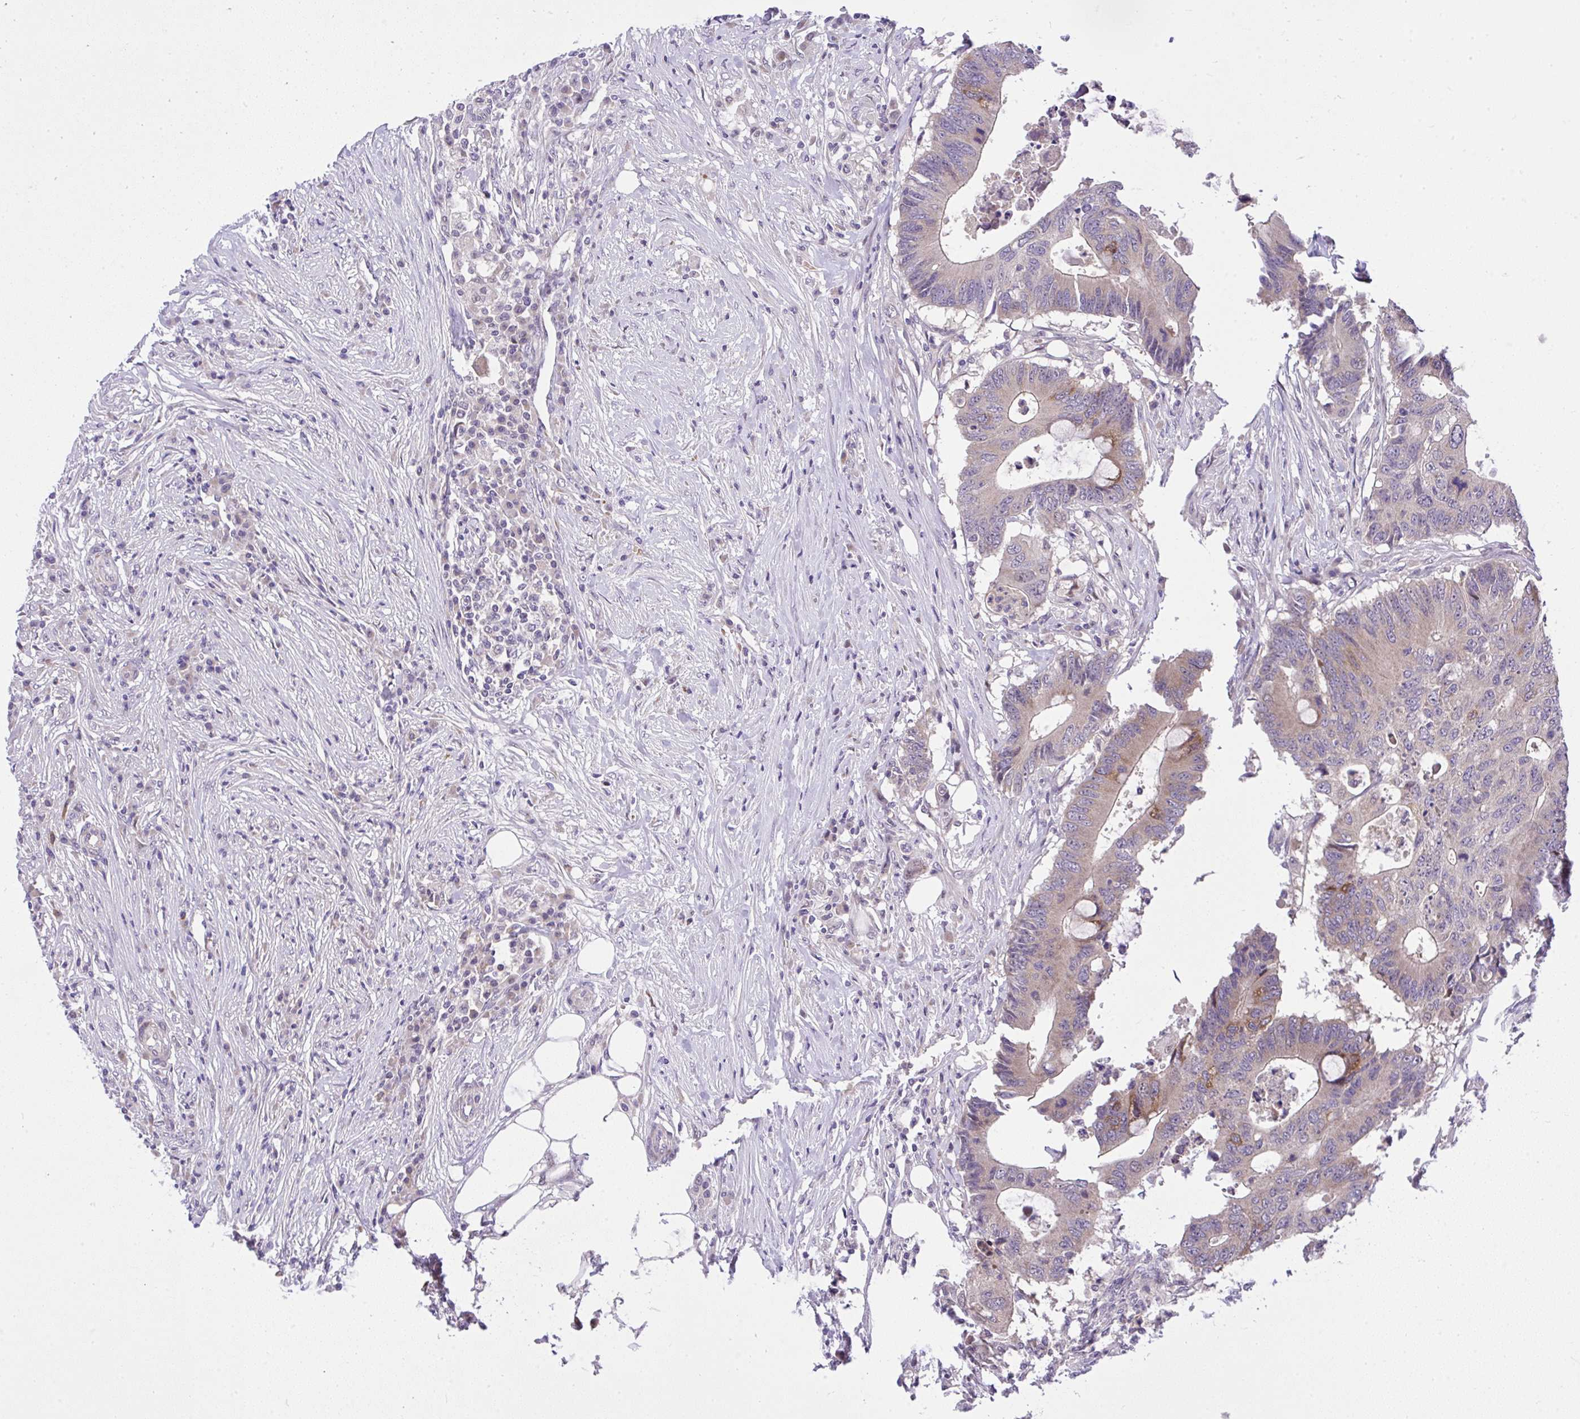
{"staining": {"intensity": "weak", "quantity": ">75%", "location": "cytoplasmic/membranous"}, "tissue": "colorectal cancer", "cell_type": "Tumor cells", "image_type": "cancer", "snomed": [{"axis": "morphology", "description": "Adenocarcinoma, NOS"}, {"axis": "topography", "description": "Colon"}], "caption": "A histopathology image showing weak cytoplasmic/membranous staining in about >75% of tumor cells in colorectal adenocarcinoma, as visualized by brown immunohistochemical staining.", "gene": "CHIA", "patient": {"sex": "male", "age": 71}}